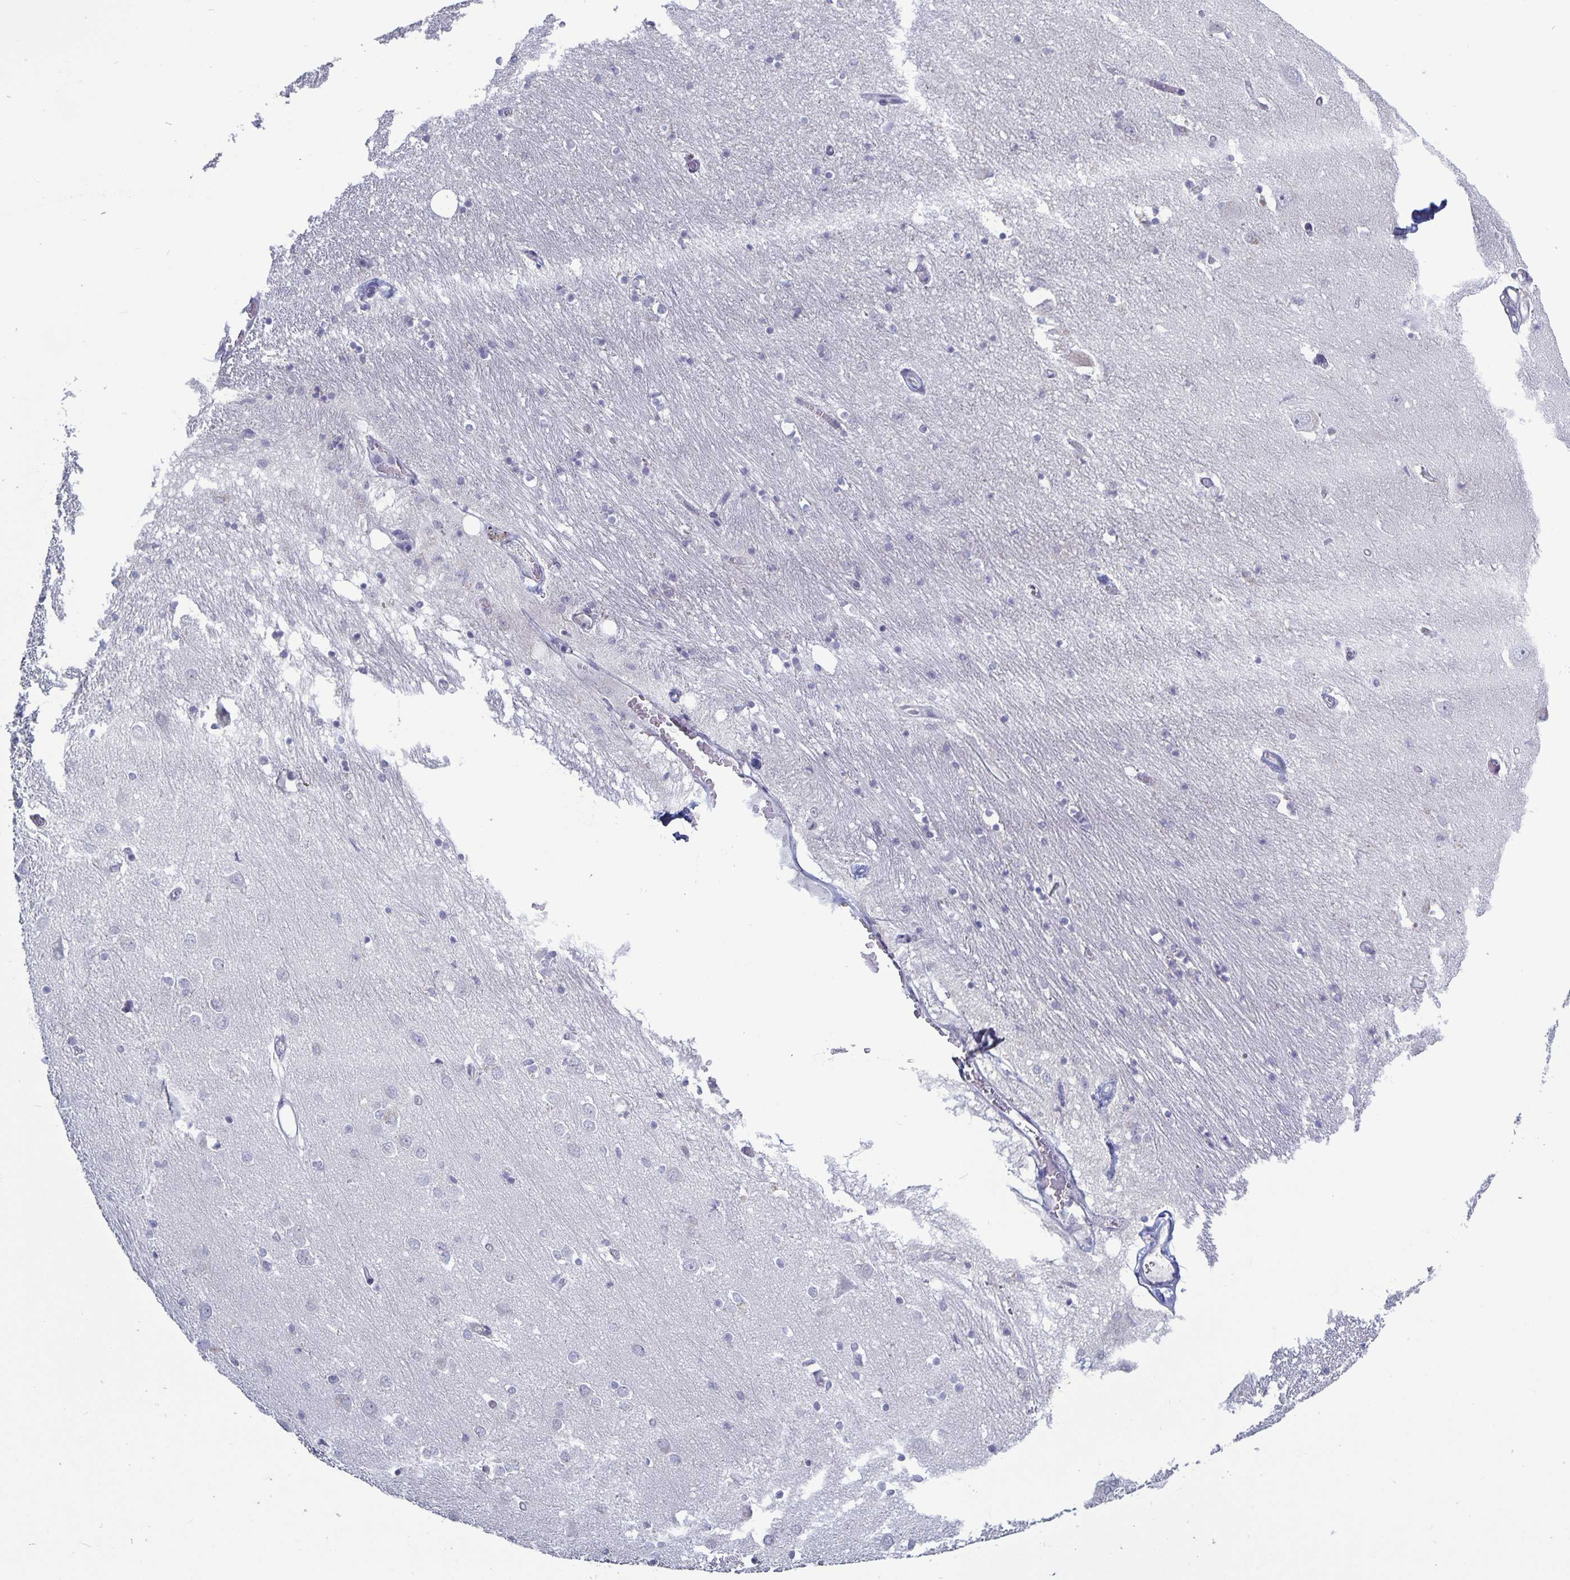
{"staining": {"intensity": "negative", "quantity": "none", "location": "none"}, "tissue": "caudate", "cell_type": "Glial cells", "image_type": "normal", "snomed": [{"axis": "morphology", "description": "Normal tissue, NOS"}, {"axis": "topography", "description": "Lateral ventricle wall"}, {"axis": "topography", "description": "Hippocampus"}], "caption": "A high-resolution image shows immunohistochemistry (IHC) staining of unremarkable caudate, which displays no significant expression in glial cells. Brightfield microscopy of immunohistochemistry stained with DAB (brown) and hematoxylin (blue), captured at high magnification.", "gene": "PLCB3", "patient": {"sex": "female", "age": 63}}